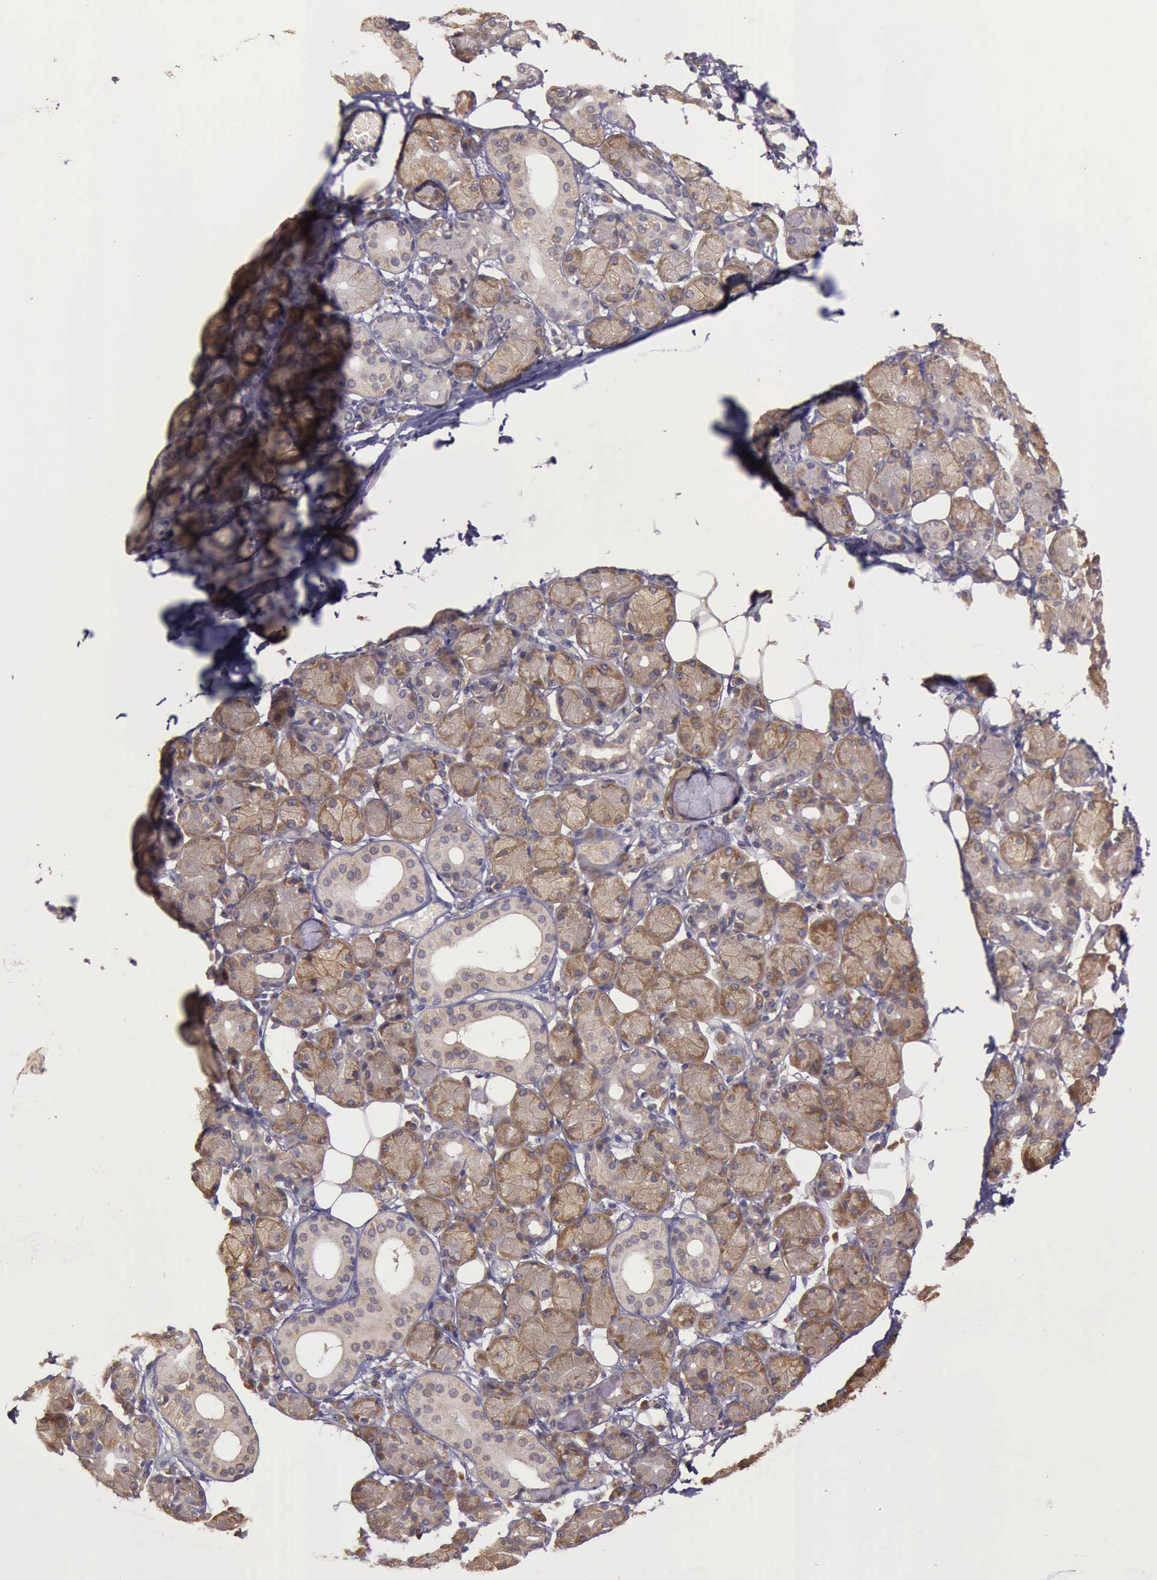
{"staining": {"intensity": "moderate", "quantity": "25%-75%", "location": "cytoplasmic/membranous"}, "tissue": "salivary gland", "cell_type": "Glandular cells", "image_type": "normal", "snomed": [{"axis": "morphology", "description": "Normal tissue, NOS"}, {"axis": "topography", "description": "Salivary gland"}, {"axis": "topography", "description": "Peripheral nerve tissue"}], "caption": "IHC of normal human salivary gland displays medium levels of moderate cytoplasmic/membranous staining in approximately 25%-75% of glandular cells.", "gene": "EIF5", "patient": {"sex": "male", "age": 62}}